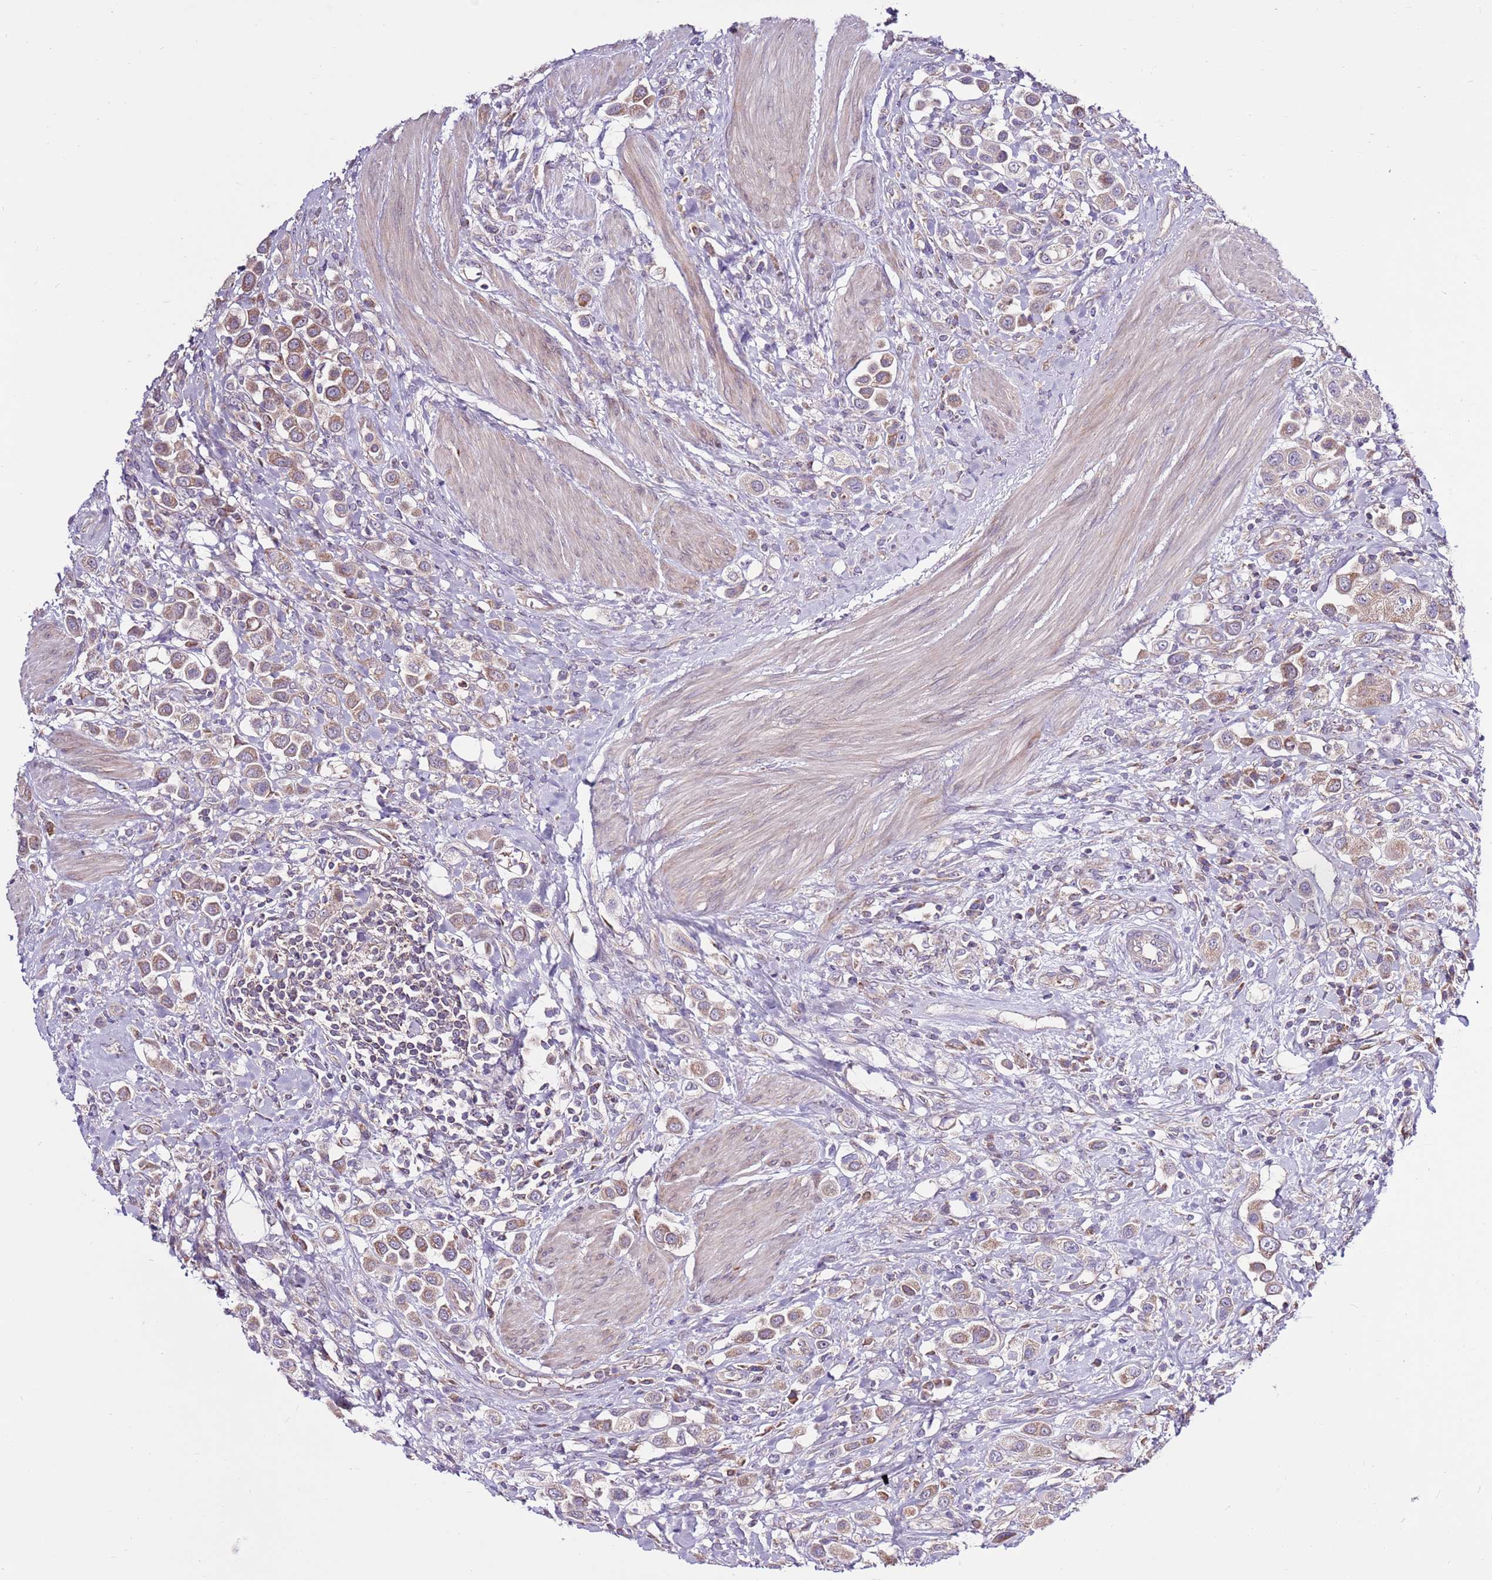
{"staining": {"intensity": "moderate", "quantity": ">75%", "location": "cytoplasmic/membranous"}, "tissue": "urothelial cancer", "cell_type": "Tumor cells", "image_type": "cancer", "snomed": [{"axis": "morphology", "description": "Urothelial carcinoma, High grade"}, {"axis": "topography", "description": "Urinary bladder"}], "caption": "Immunohistochemistry (DAB (3,3'-diaminobenzidine)) staining of human high-grade urothelial carcinoma displays moderate cytoplasmic/membranous protein expression in about >75% of tumor cells.", "gene": "SMG1", "patient": {"sex": "male", "age": 50}}